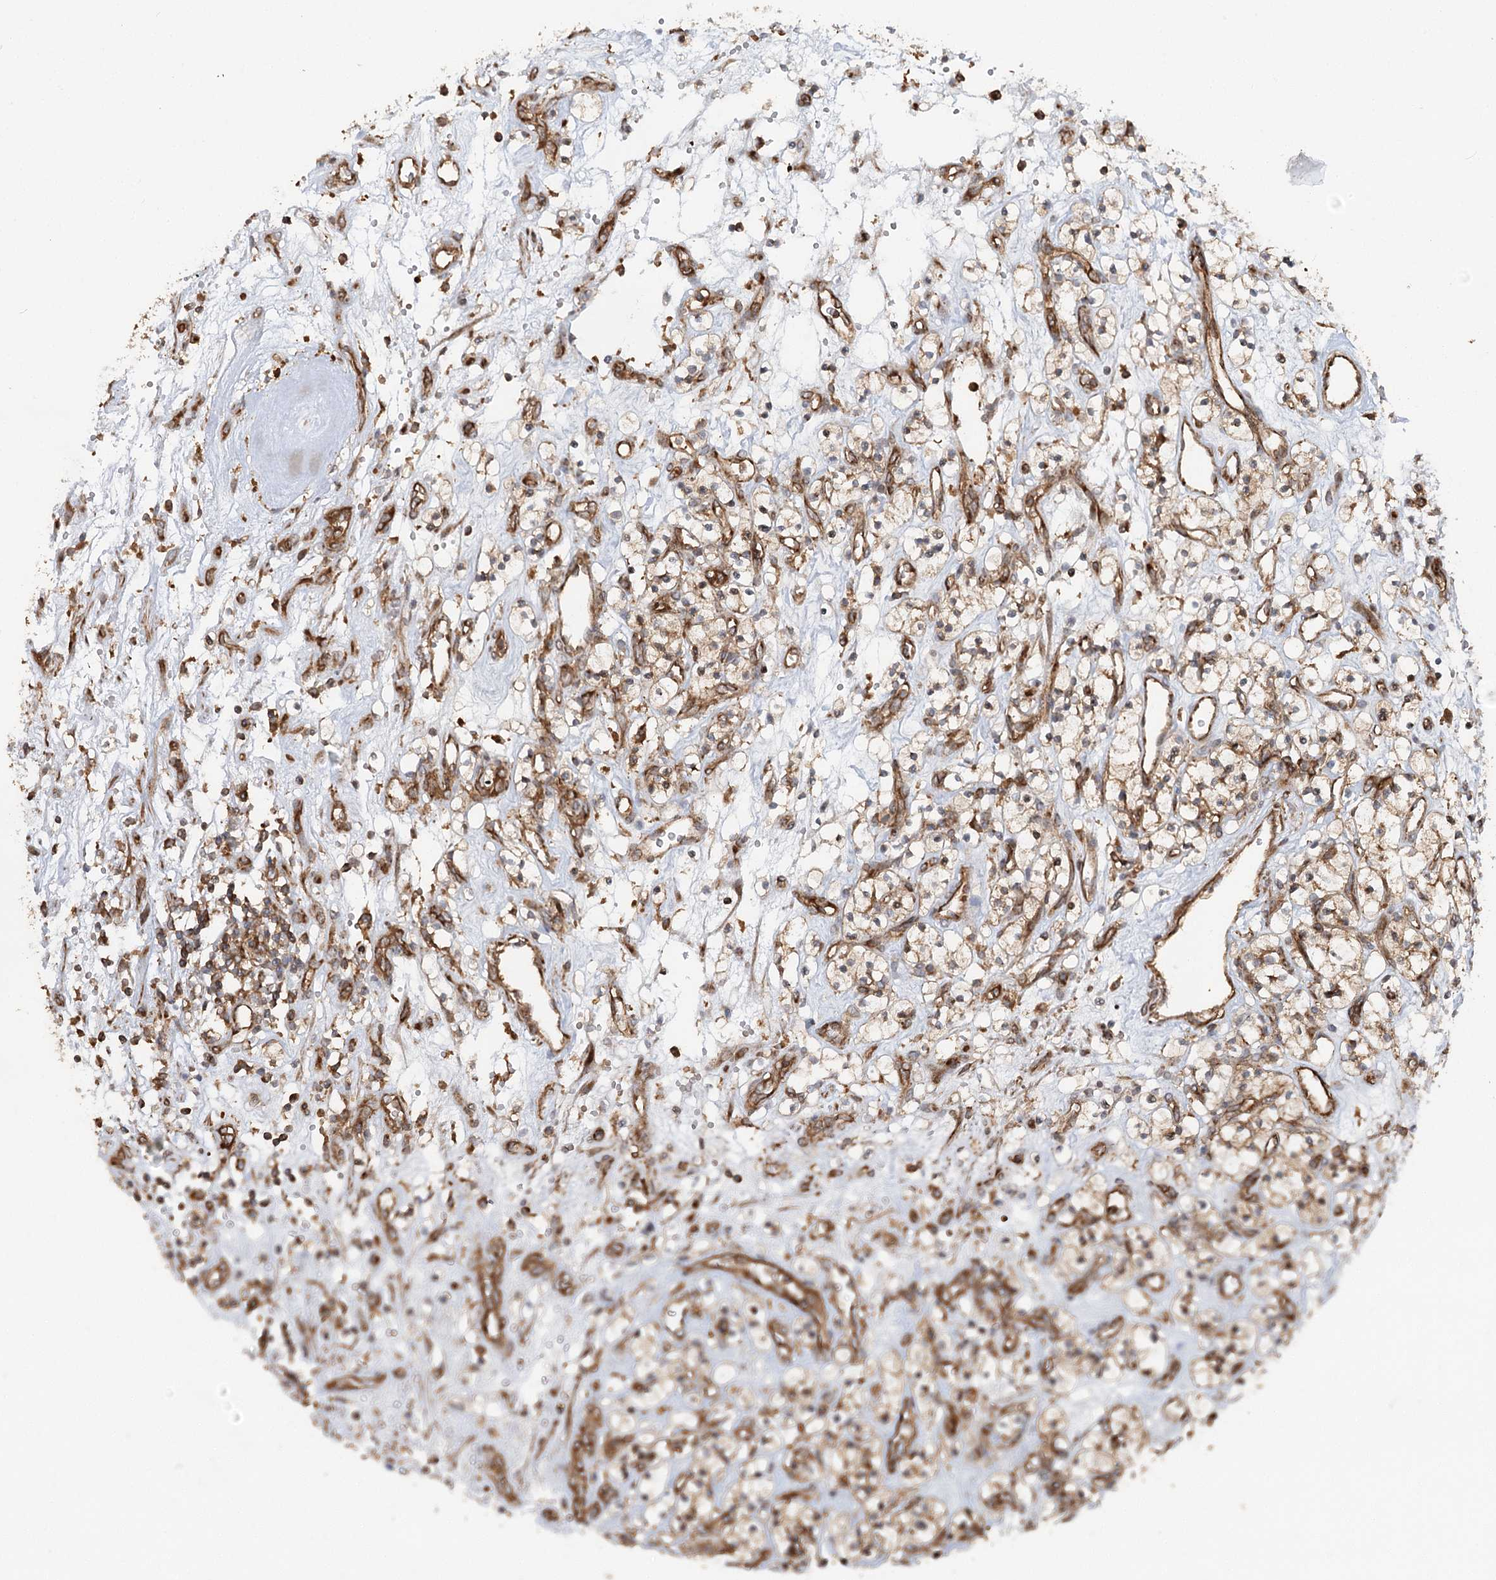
{"staining": {"intensity": "weak", "quantity": ">75%", "location": "cytoplasmic/membranous"}, "tissue": "renal cancer", "cell_type": "Tumor cells", "image_type": "cancer", "snomed": [{"axis": "morphology", "description": "Adenocarcinoma, NOS"}, {"axis": "topography", "description": "Kidney"}], "caption": "Tumor cells display low levels of weak cytoplasmic/membranous expression in about >75% of cells in human adenocarcinoma (renal). (DAB (3,3'-diaminobenzidine) IHC with brightfield microscopy, high magnification).", "gene": "PAIP2", "patient": {"sex": "female", "age": 57}}